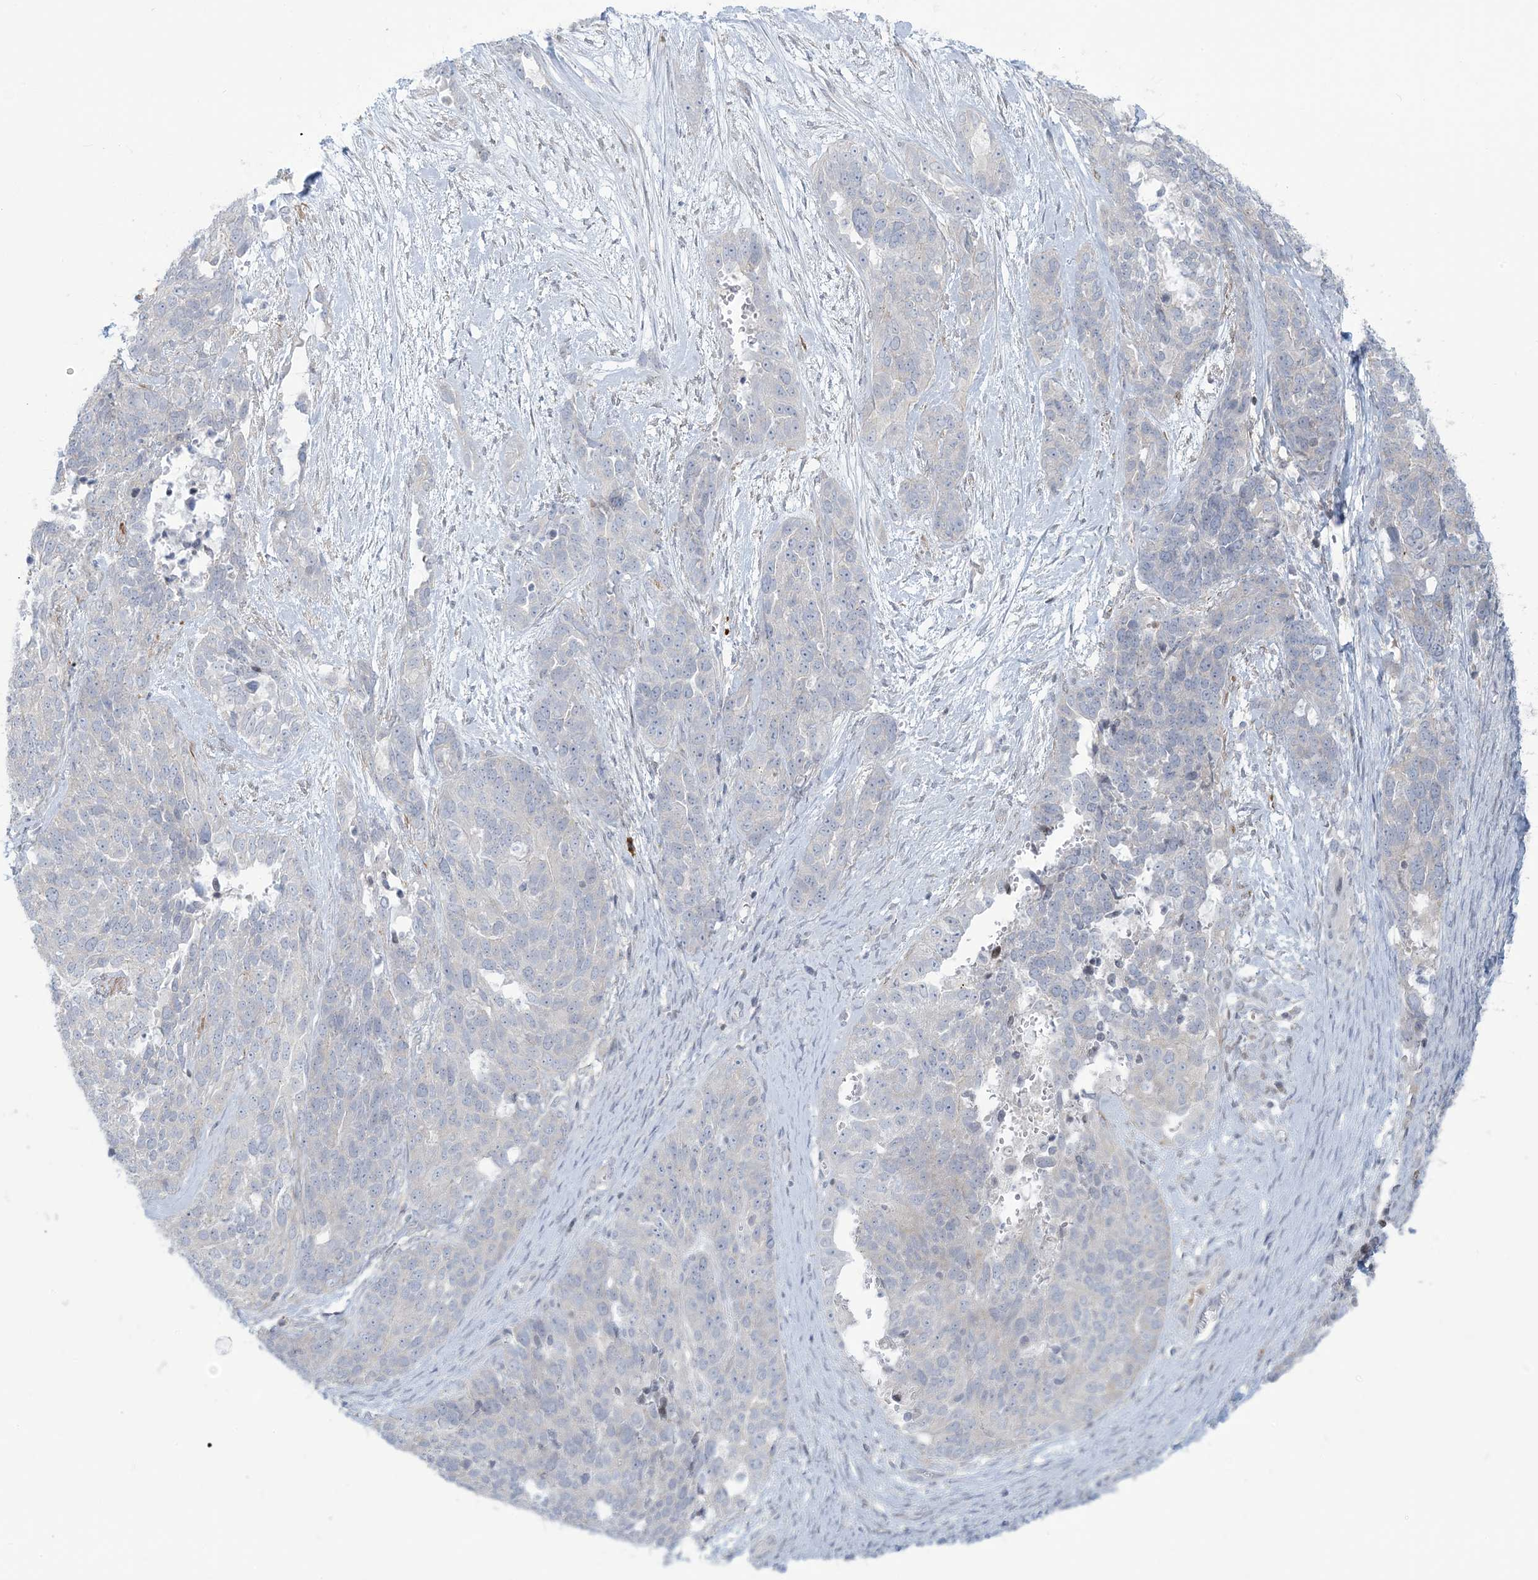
{"staining": {"intensity": "negative", "quantity": "none", "location": "none"}, "tissue": "ovarian cancer", "cell_type": "Tumor cells", "image_type": "cancer", "snomed": [{"axis": "morphology", "description": "Cystadenocarcinoma, serous, NOS"}, {"axis": "topography", "description": "Ovary"}], "caption": "This image is of ovarian serous cystadenocarcinoma stained with immunohistochemistry to label a protein in brown with the nuclei are counter-stained blue. There is no expression in tumor cells.", "gene": "AFTPH", "patient": {"sex": "female", "age": 44}}